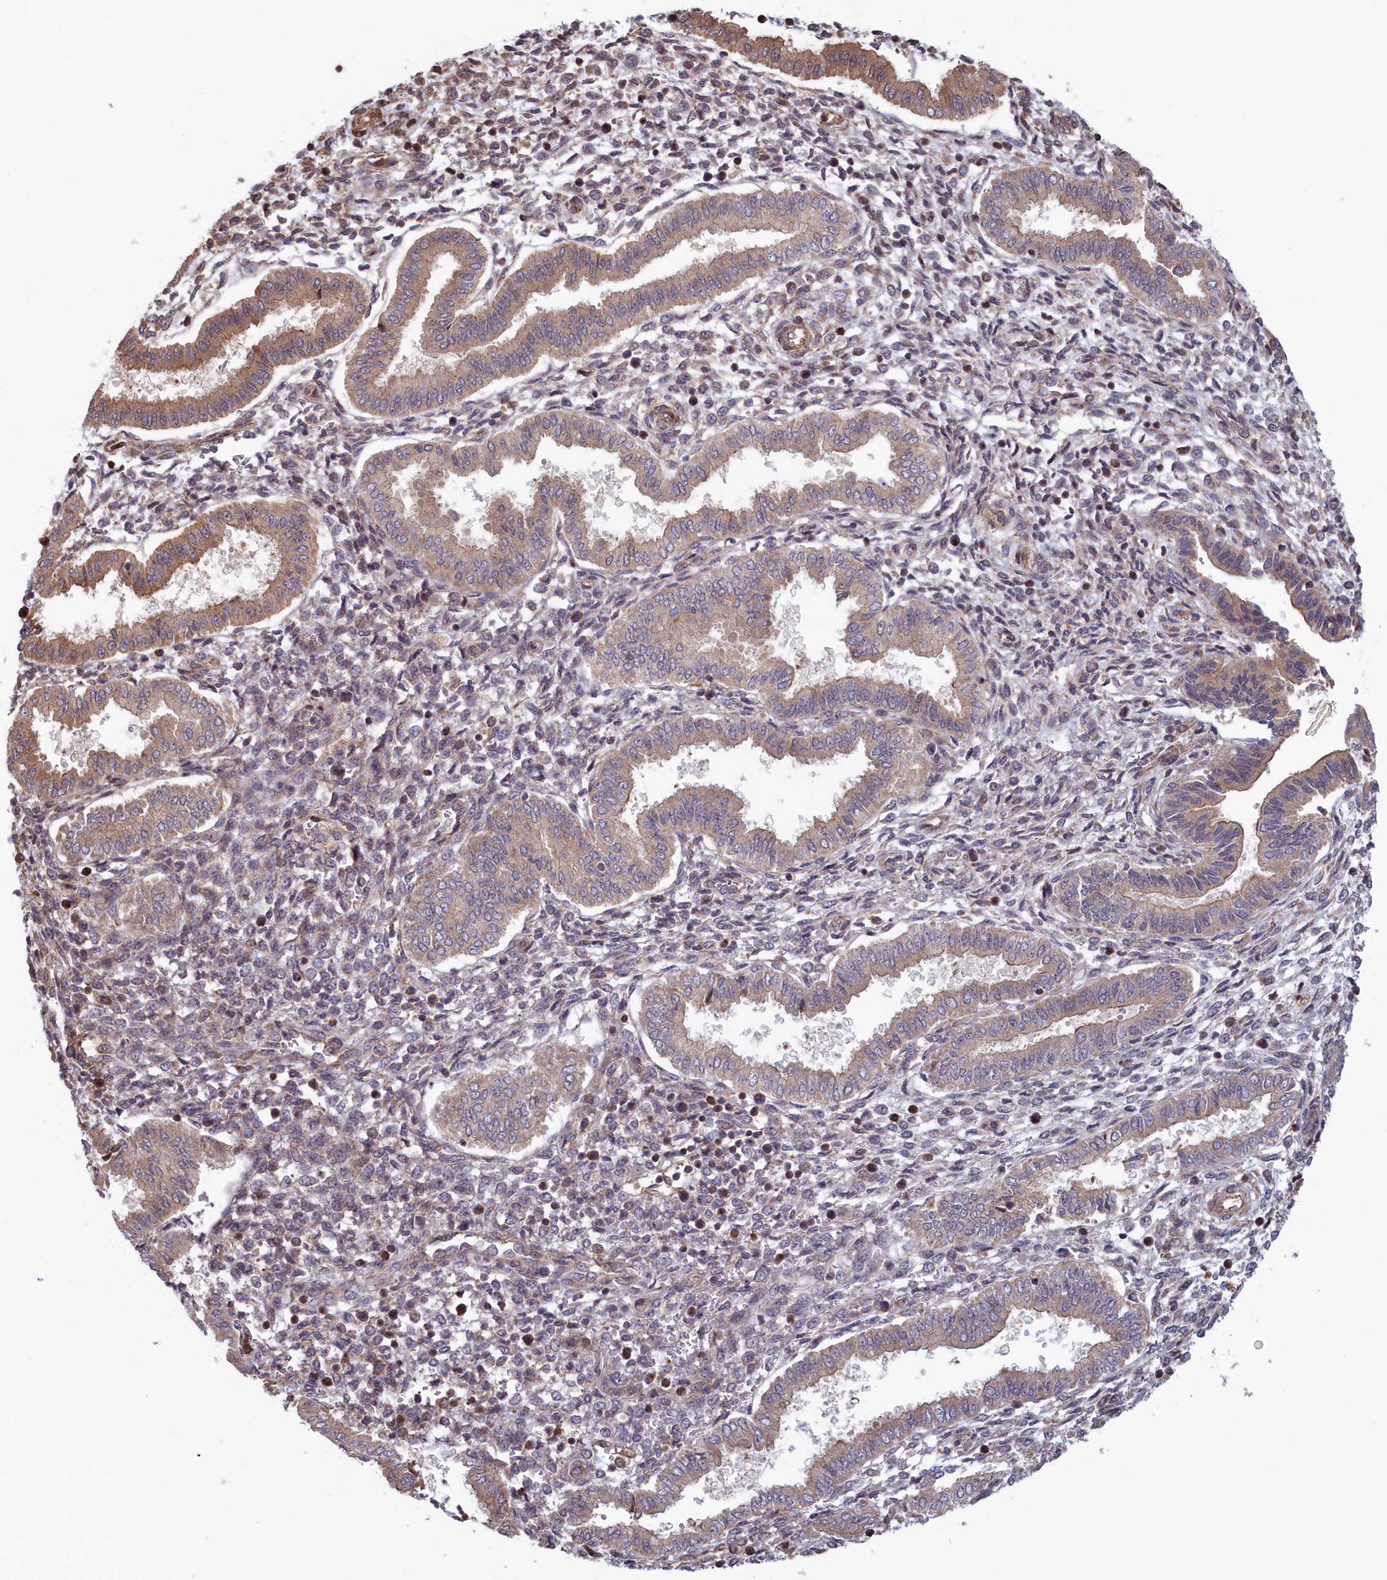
{"staining": {"intensity": "moderate", "quantity": "<25%", "location": "cytoplasmic/membranous"}, "tissue": "endometrium", "cell_type": "Cells in endometrial stroma", "image_type": "normal", "snomed": [{"axis": "morphology", "description": "Normal tissue, NOS"}, {"axis": "topography", "description": "Endometrium"}], "caption": "Brown immunohistochemical staining in unremarkable human endometrium displays moderate cytoplasmic/membranous positivity in about <25% of cells in endometrial stroma.", "gene": "RILPL1", "patient": {"sex": "female", "age": 24}}